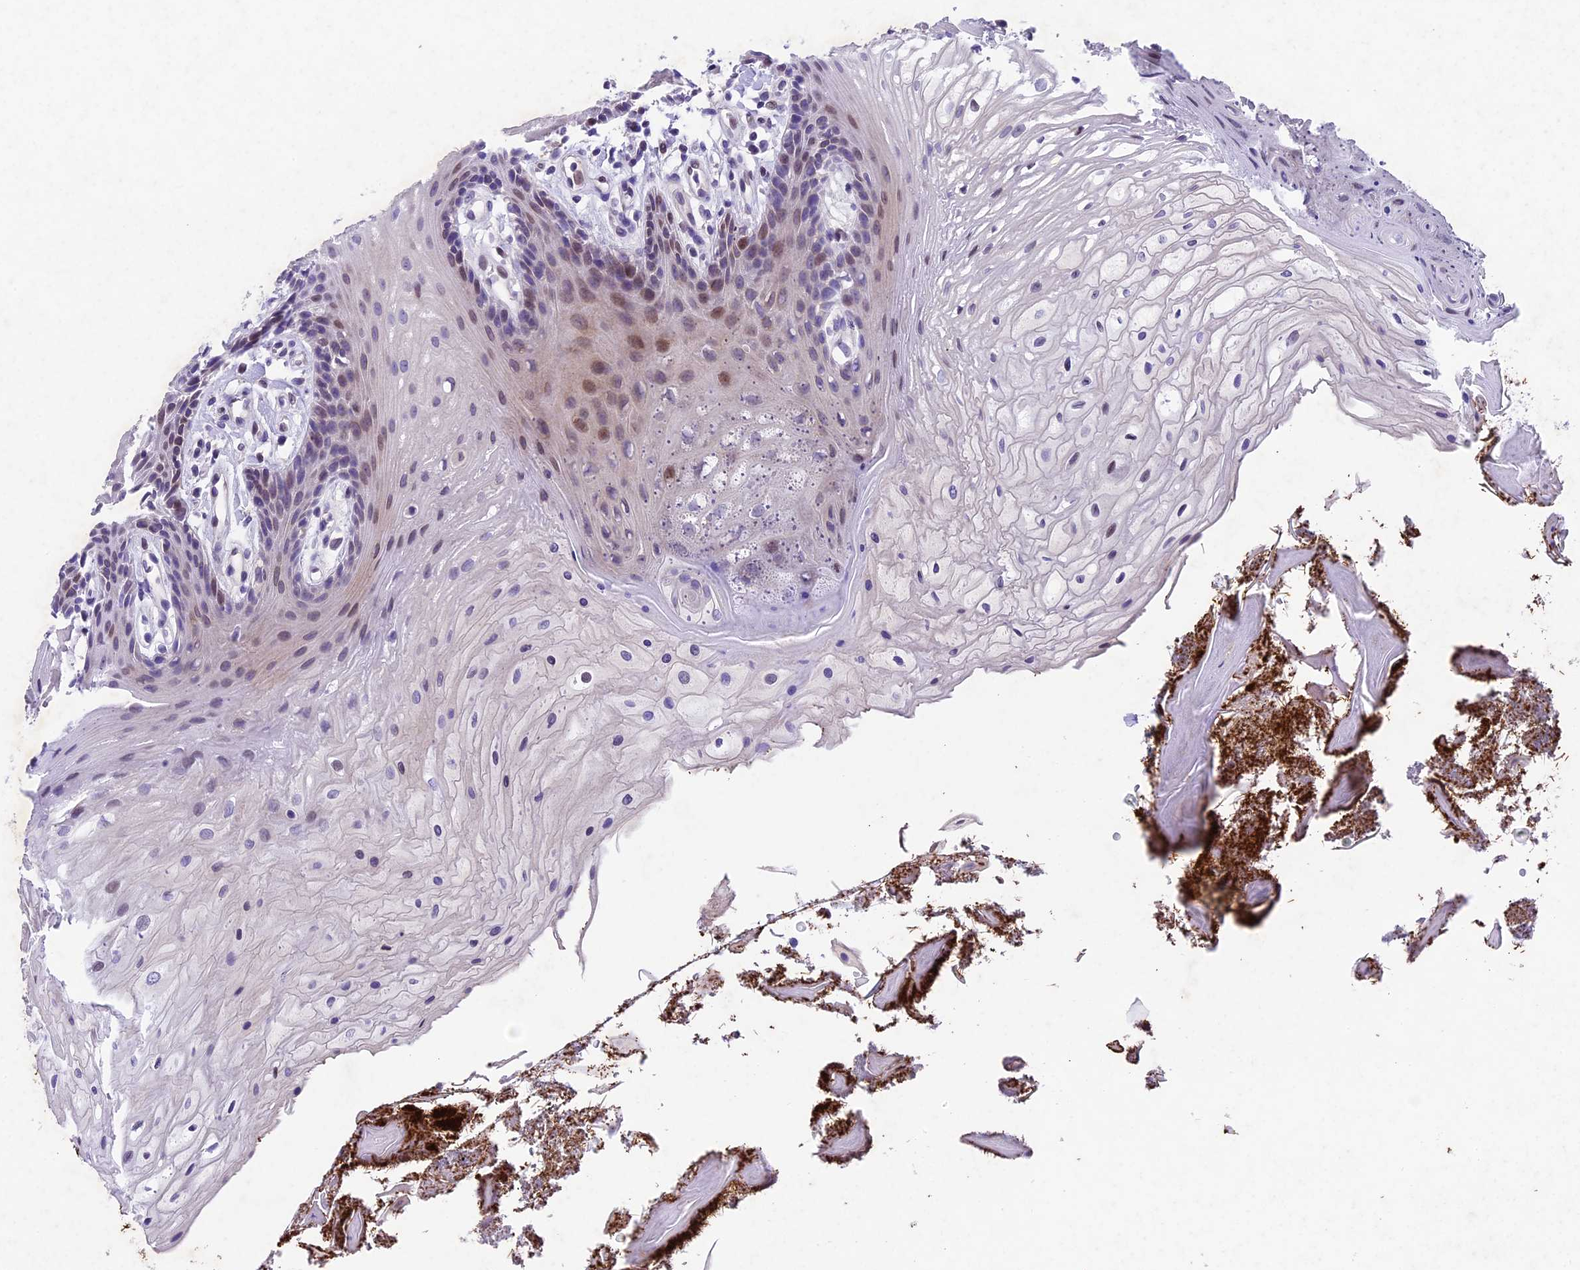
{"staining": {"intensity": "moderate", "quantity": "<25%", "location": "nuclear"}, "tissue": "oral mucosa", "cell_type": "Squamous epithelial cells", "image_type": "normal", "snomed": [{"axis": "morphology", "description": "Normal tissue, NOS"}, {"axis": "topography", "description": "Oral tissue"}], "caption": "The photomicrograph reveals staining of benign oral mucosa, revealing moderate nuclear protein expression (brown color) within squamous epithelial cells.", "gene": "IFT140", "patient": {"sex": "female", "age": 80}}